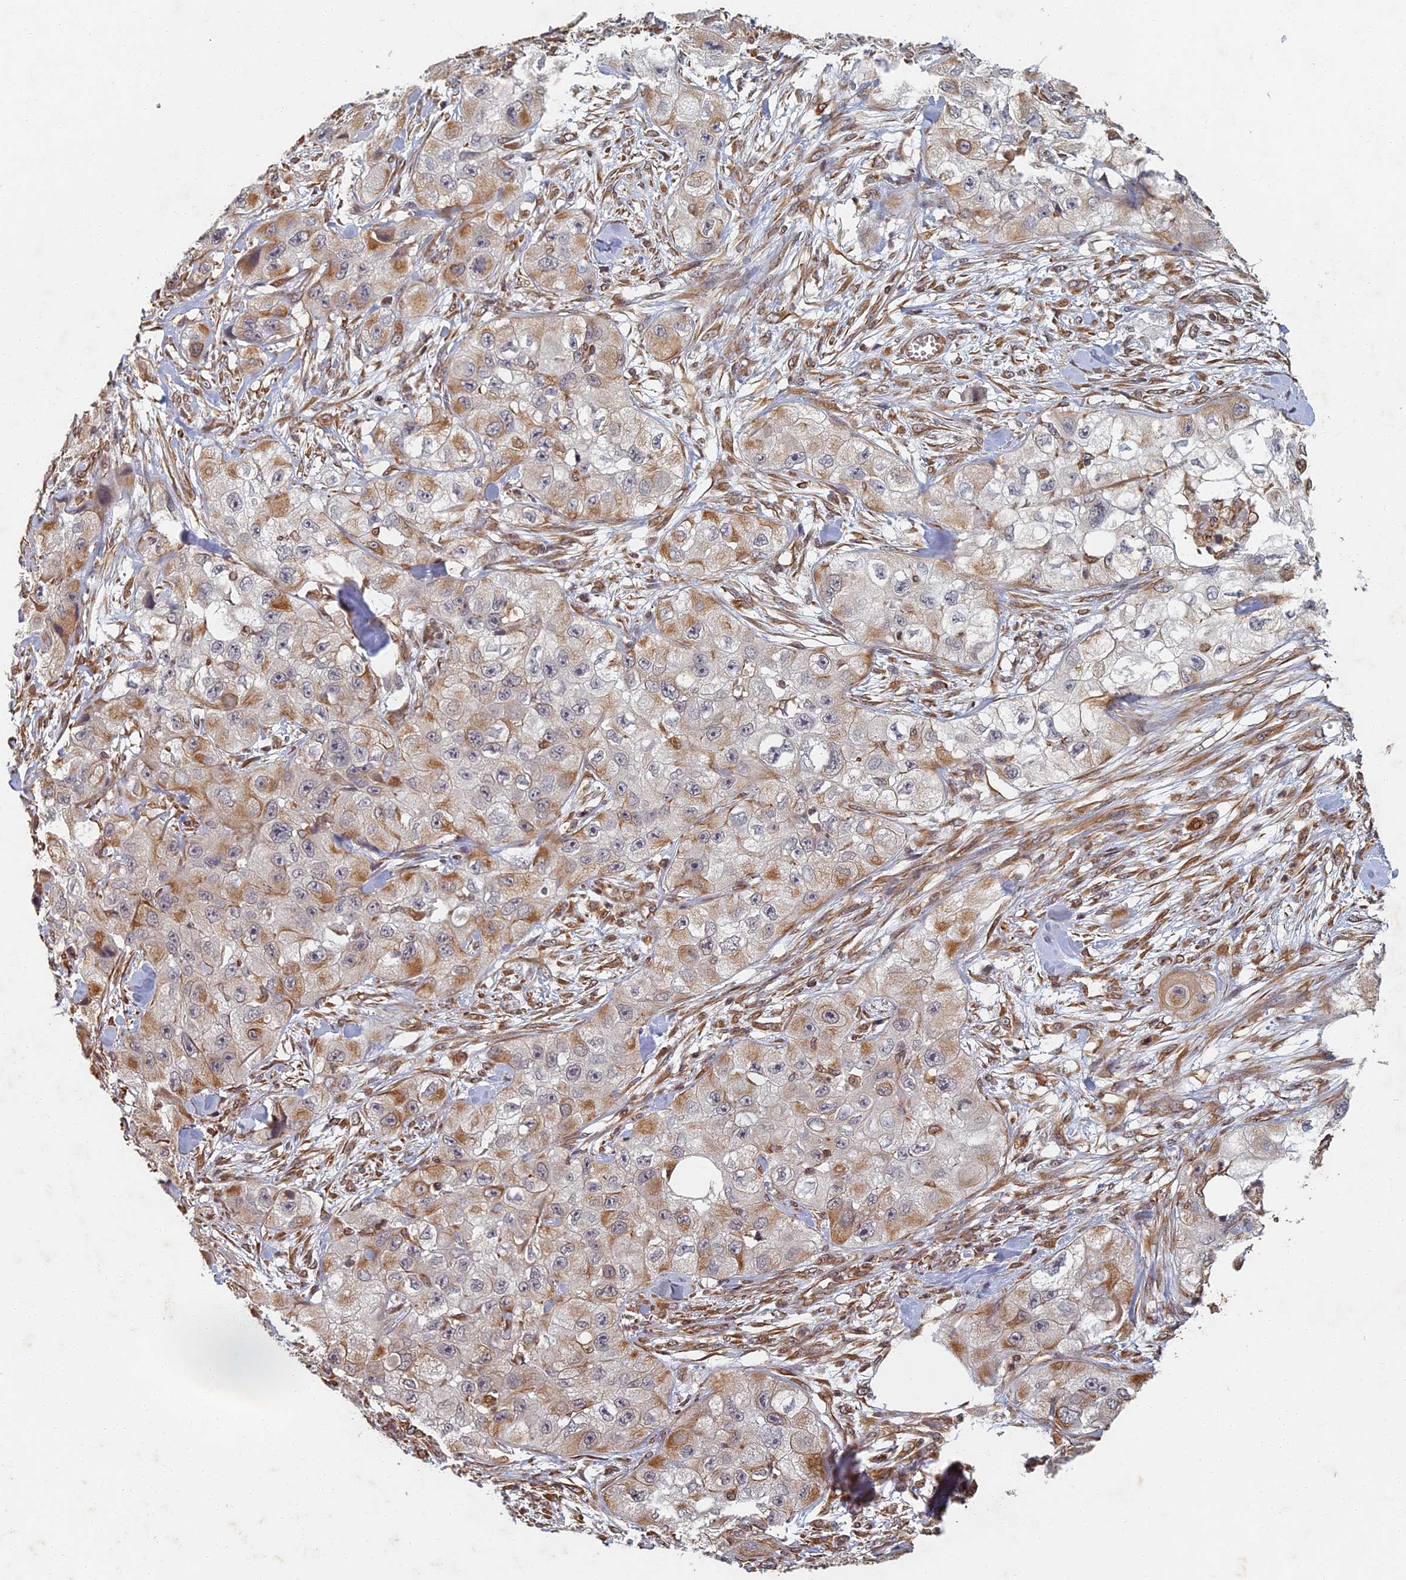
{"staining": {"intensity": "moderate", "quantity": "<25%", "location": "cytoplasmic/membranous"}, "tissue": "skin cancer", "cell_type": "Tumor cells", "image_type": "cancer", "snomed": [{"axis": "morphology", "description": "Squamous cell carcinoma, NOS"}, {"axis": "topography", "description": "Skin"}, {"axis": "topography", "description": "Subcutis"}], "caption": "Protein expression analysis of skin cancer reveals moderate cytoplasmic/membranous expression in about <25% of tumor cells. The protein is stained brown, and the nuclei are stained in blue (DAB (3,3'-diaminobenzidine) IHC with brightfield microscopy, high magnification).", "gene": "ABCB10", "patient": {"sex": "male", "age": 73}}